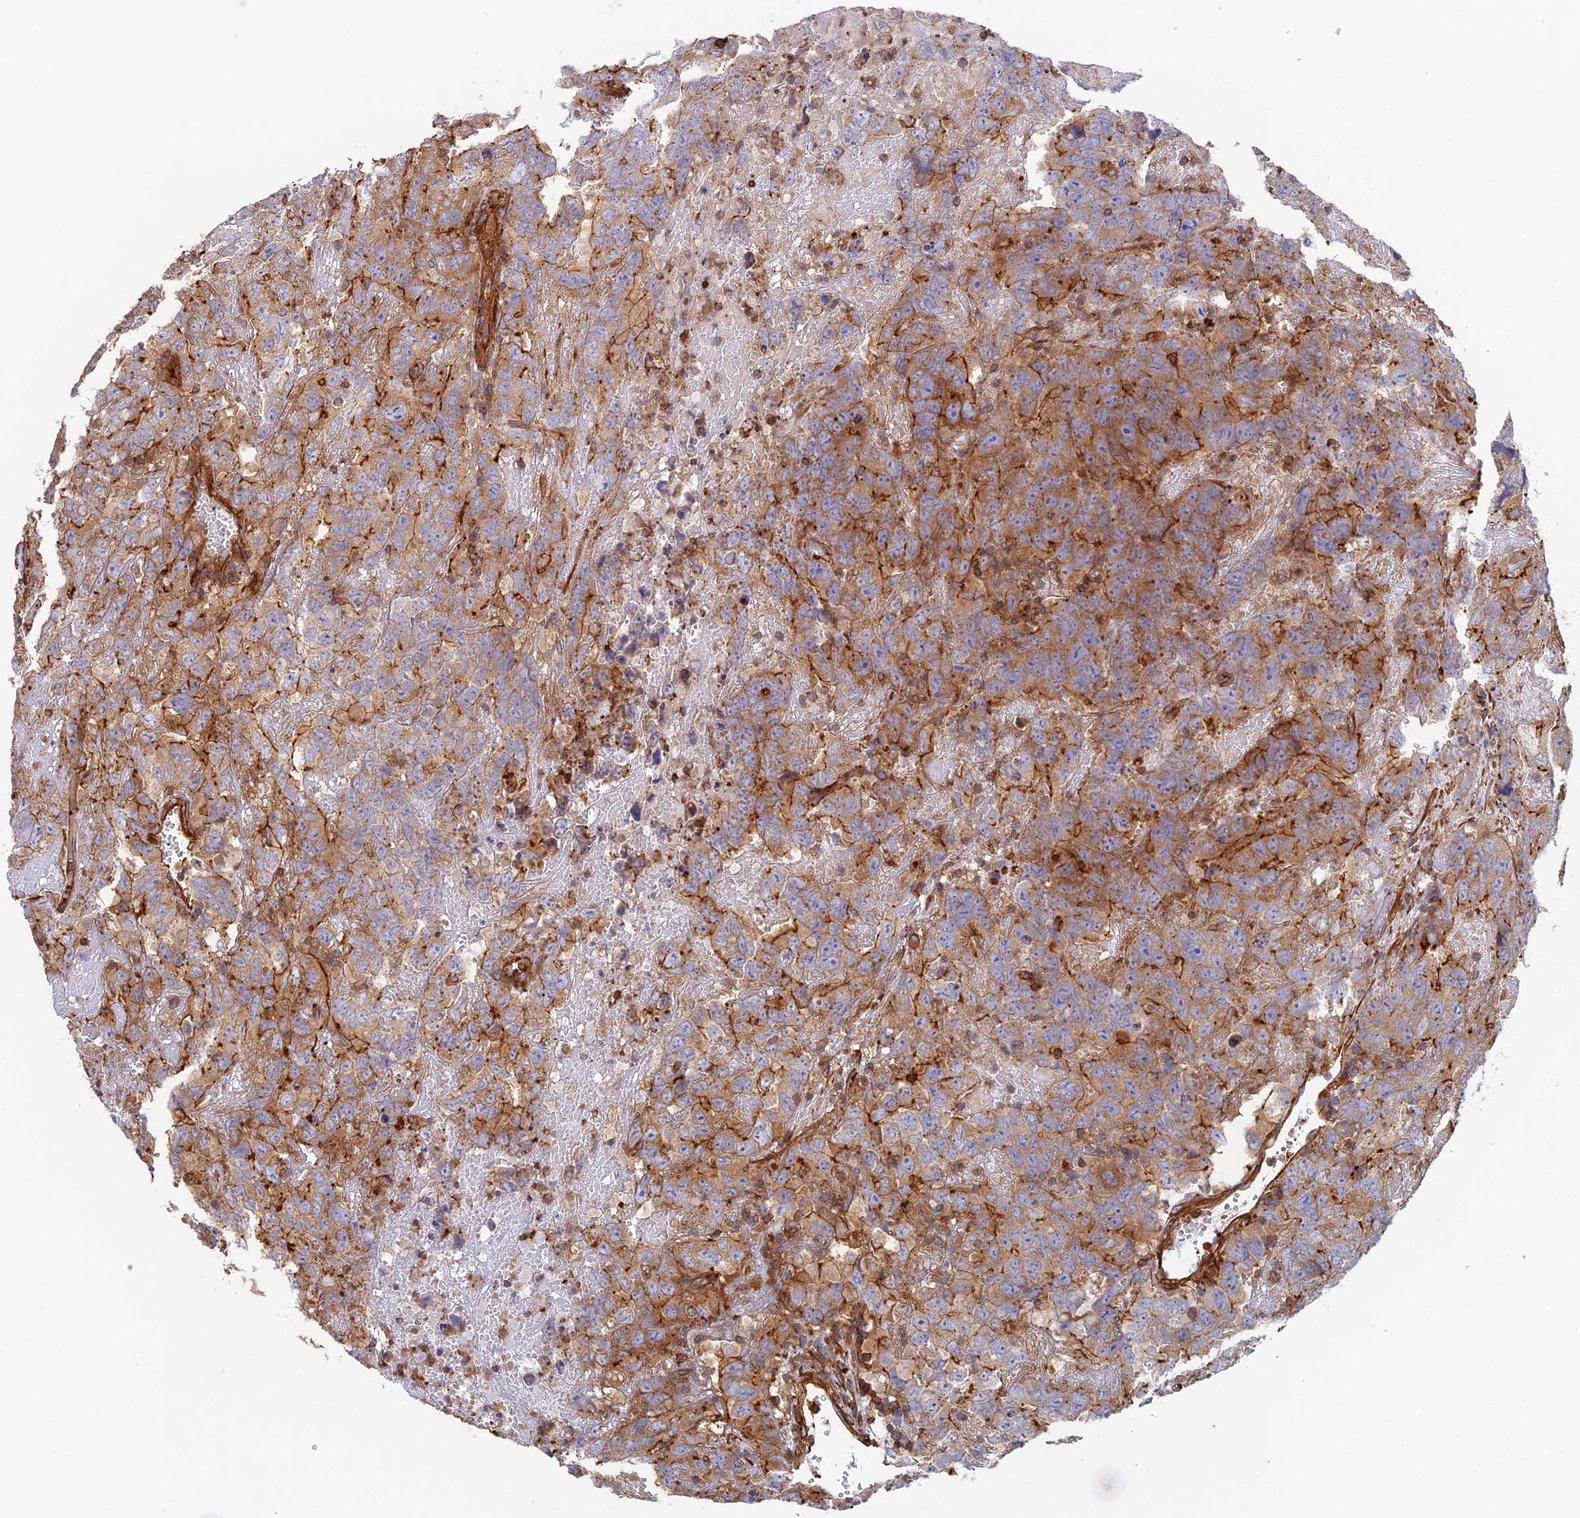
{"staining": {"intensity": "strong", "quantity": ">75%", "location": "cytoplasmic/membranous"}, "tissue": "testis cancer", "cell_type": "Tumor cells", "image_type": "cancer", "snomed": [{"axis": "morphology", "description": "Carcinoma, Embryonal, NOS"}, {"axis": "topography", "description": "Testis"}], "caption": "An immunohistochemistry photomicrograph of neoplastic tissue is shown. Protein staining in brown labels strong cytoplasmic/membranous positivity in testis cancer (embryonal carcinoma) within tumor cells.", "gene": "PAK4", "patient": {"sex": "male", "age": 45}}